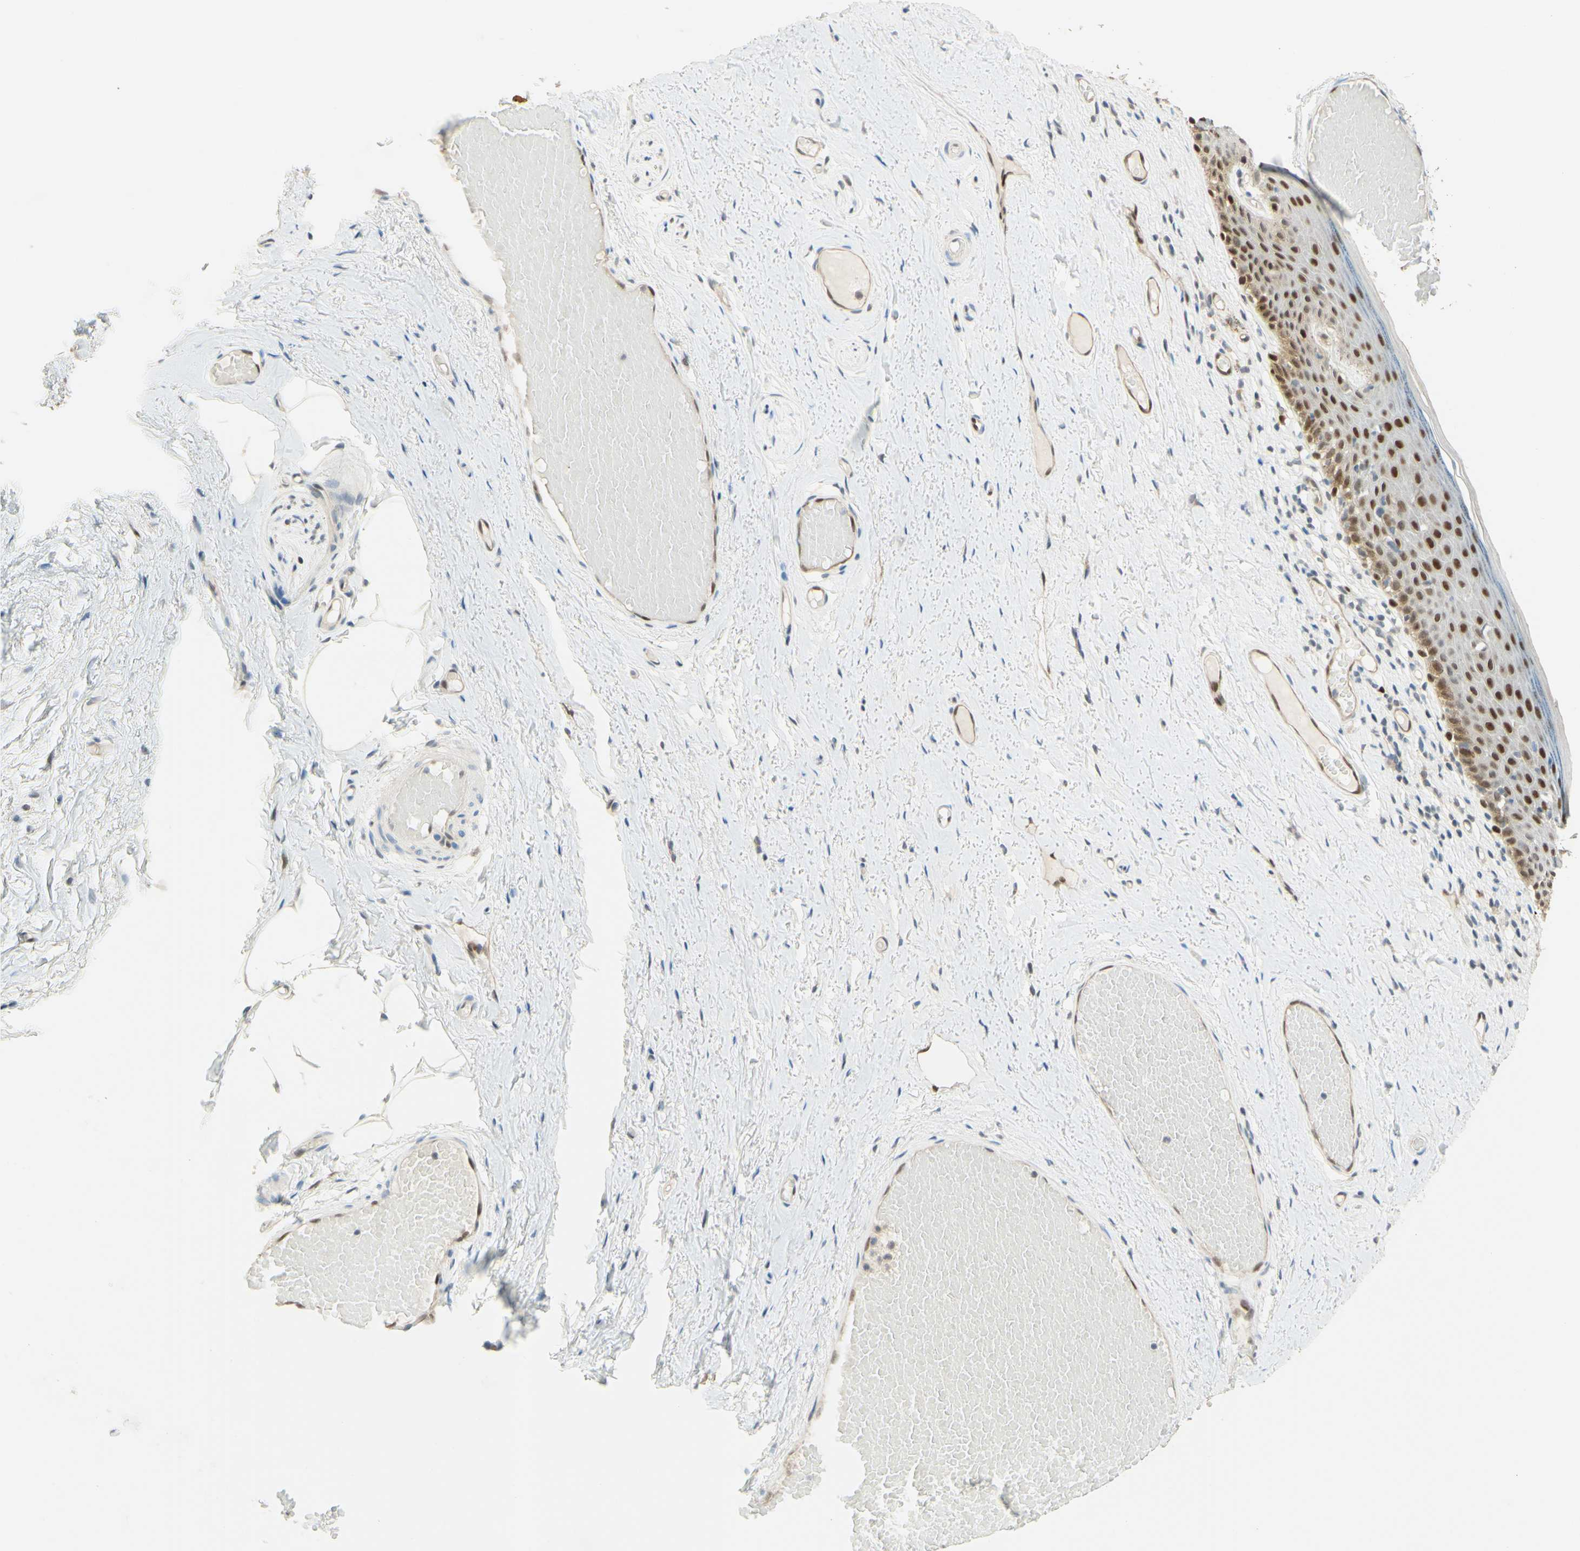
{"staining": {"intensity": "moderate", "quantity": ">75%", "location": "nuclear"}, "tissue": "skin", "cell_type": "Epidermal cells", "image_type": "normal", "snomed": [{"axis": "morphology", "description": "Normal tissue, NOS"}, {"axis": "topography", "description": "Vulva"}], "caption": "Skin stained with immunohistochemistry (IHC) exhibits moderate nuclear staining in approximately >75% of epidermal cells. (brown staining indicates protein expression, while blue staining denotes nuclei).", "gene": "POLB", "patient": {"sex": "female", "age": 54}}